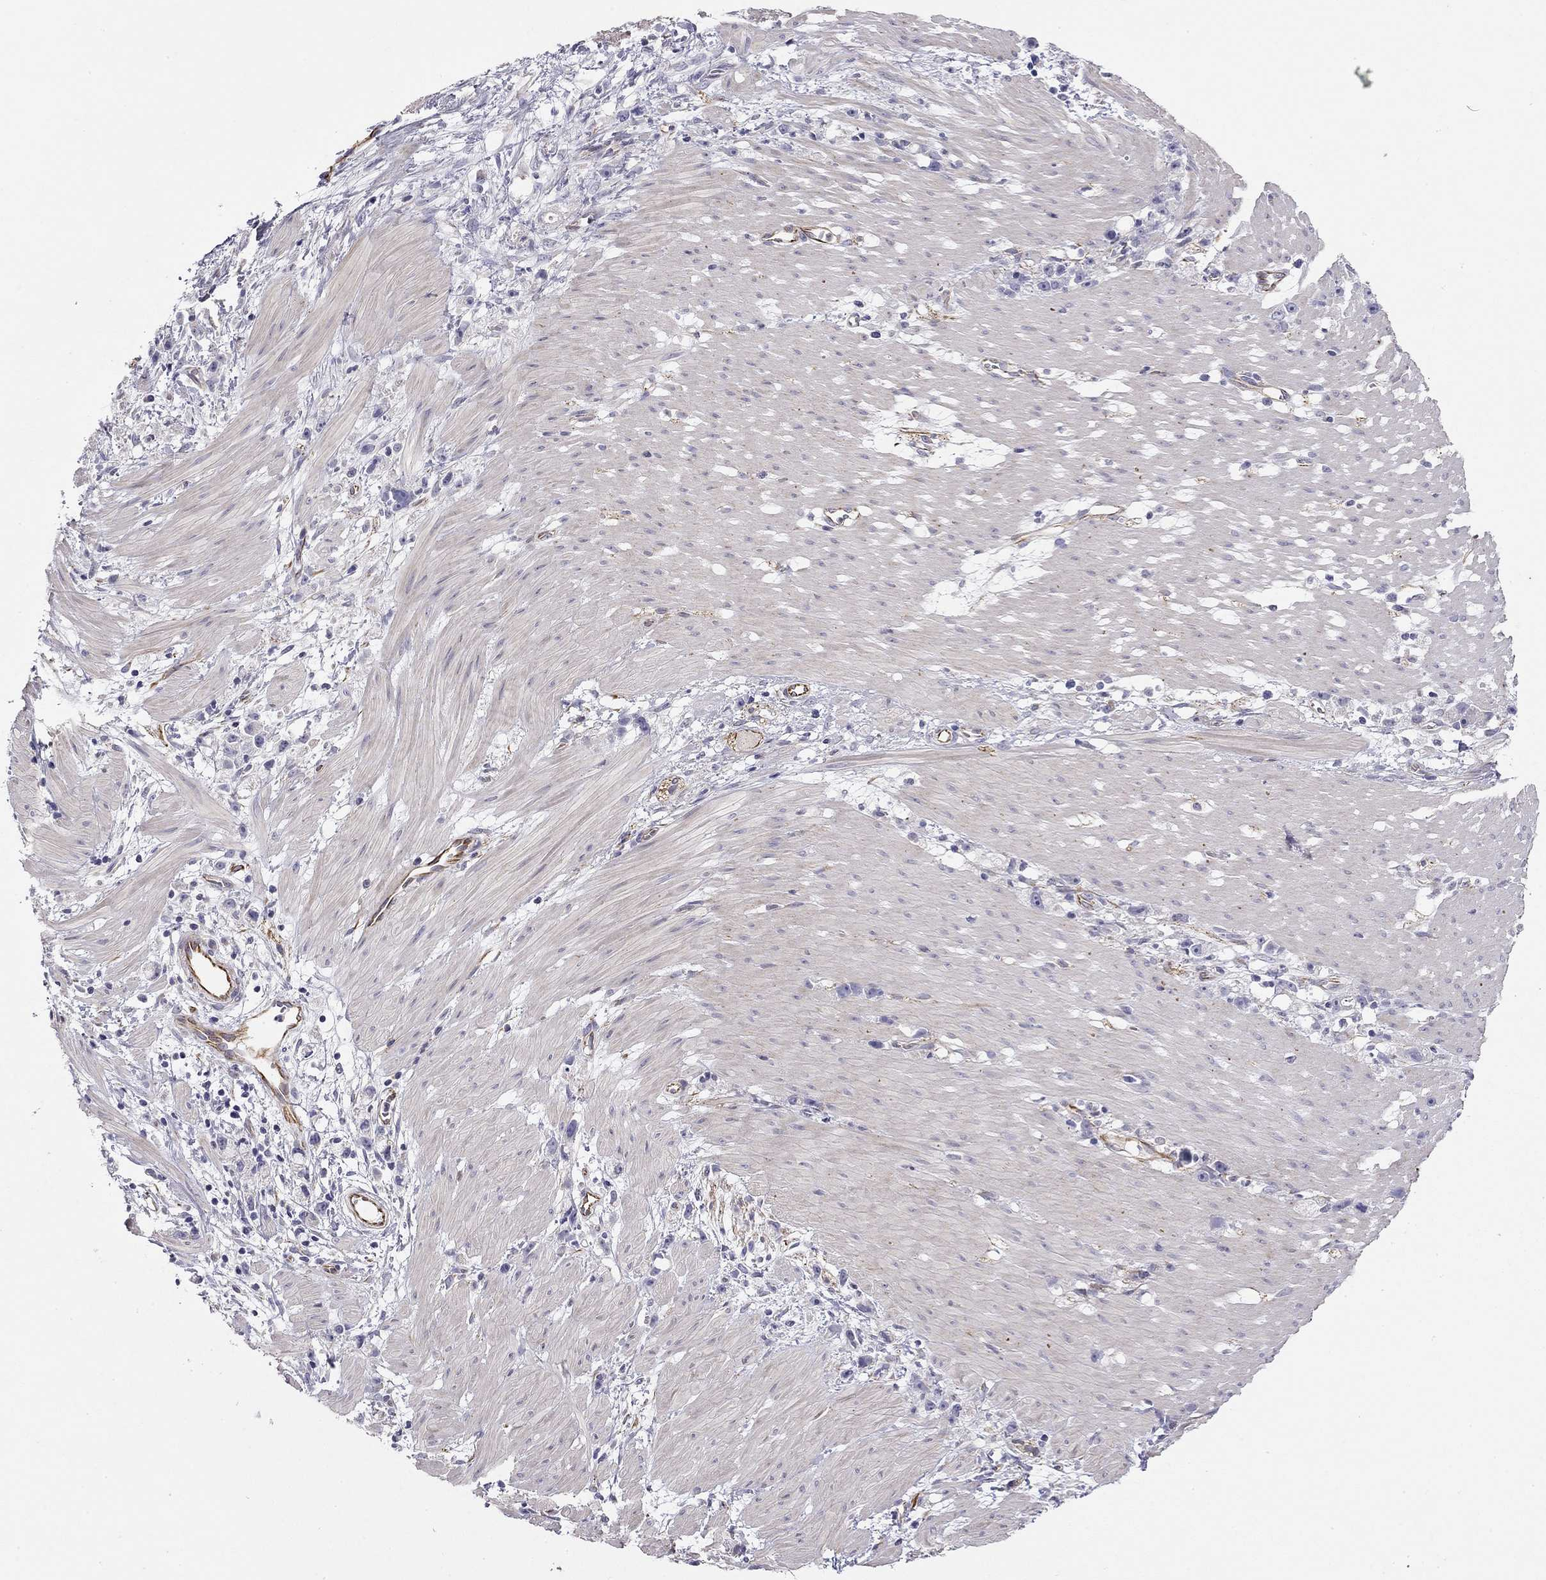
{"staining": {"intensity": "negative", "quantity": "none", "location": "none"}, "tissue": "stomach cancer", "cell_type": "Tumor cells", "image_type": "cancer", "snomed": [{"axis": "morphology", "description": "Adenocarcinoma, NOS"}, {"axis": "topography", "description": "Stomach"}], "caption": "This micrograph is of stomach cancer stained with immunohistochemistry (IHC) to label a protein in brown with the nuclei are counter-stained blue. There is no positivity in tumor cells. (DAB (3,3'-diaminobenzidine) immunohistochemistry, high magnification).", "gene": "RTL1", "patient": {"sex": "female", "age": 59}}